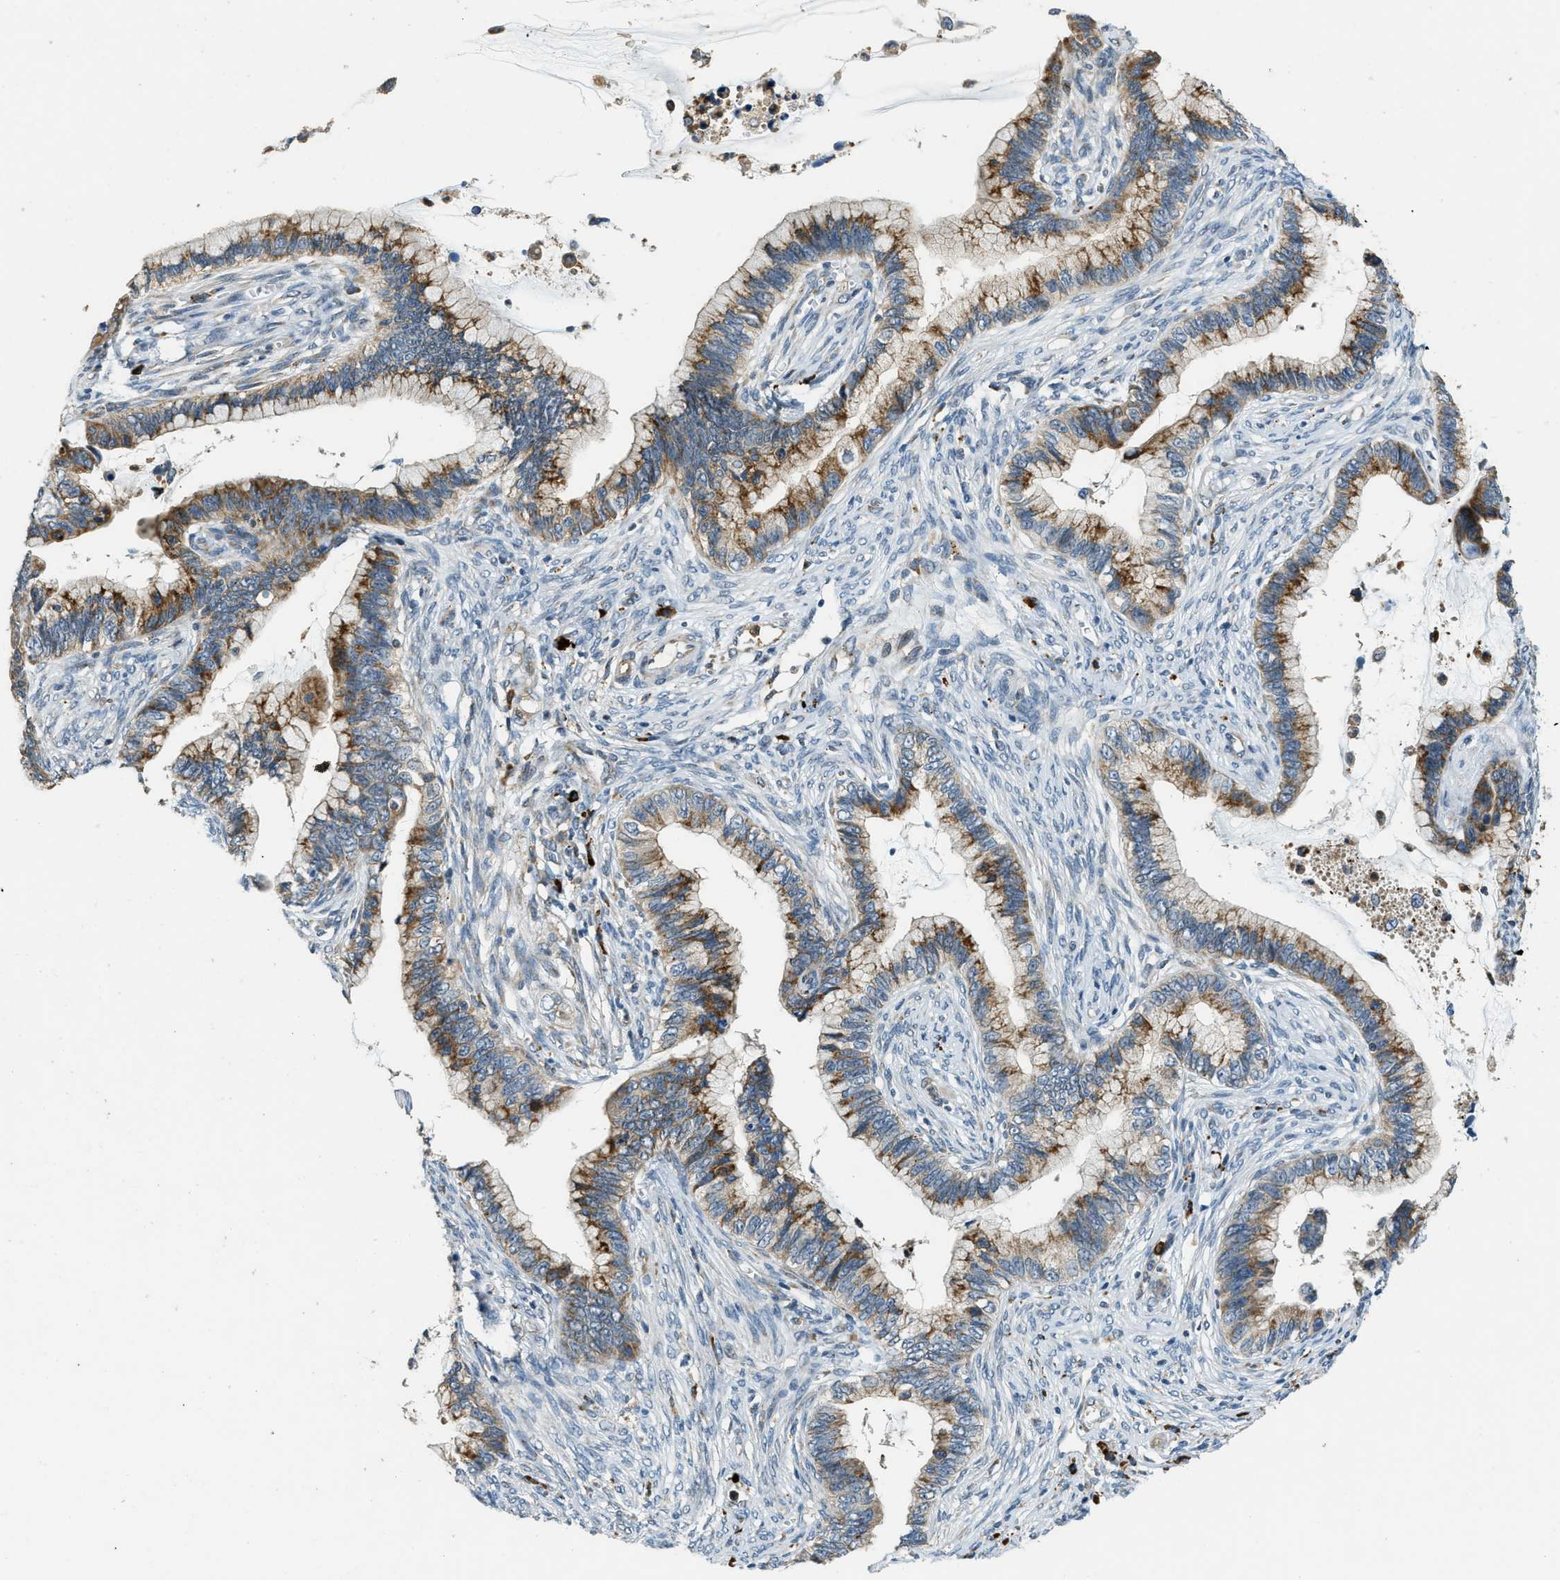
{"staining": {"intensity": "moderate", "quantity": ">75%", "location": "cytoplasmic/membranous"}, "tissue": "cervical cancer", "cell_type": "Tumor cells", "image_type": "cancer", "snomed": [{"axis": "morphology", "description": "Adenocarcinoma, NOS"}, {"axis": "topography", "description": "Cervix"}], "caption": "A medium amount of moderate cytoplasmic/membranous positivity is identified in about >75% of tumor cells in cervical cancer tissue.", "gene": "HERC2", "patient": {"sex": "female", "age": 44}}